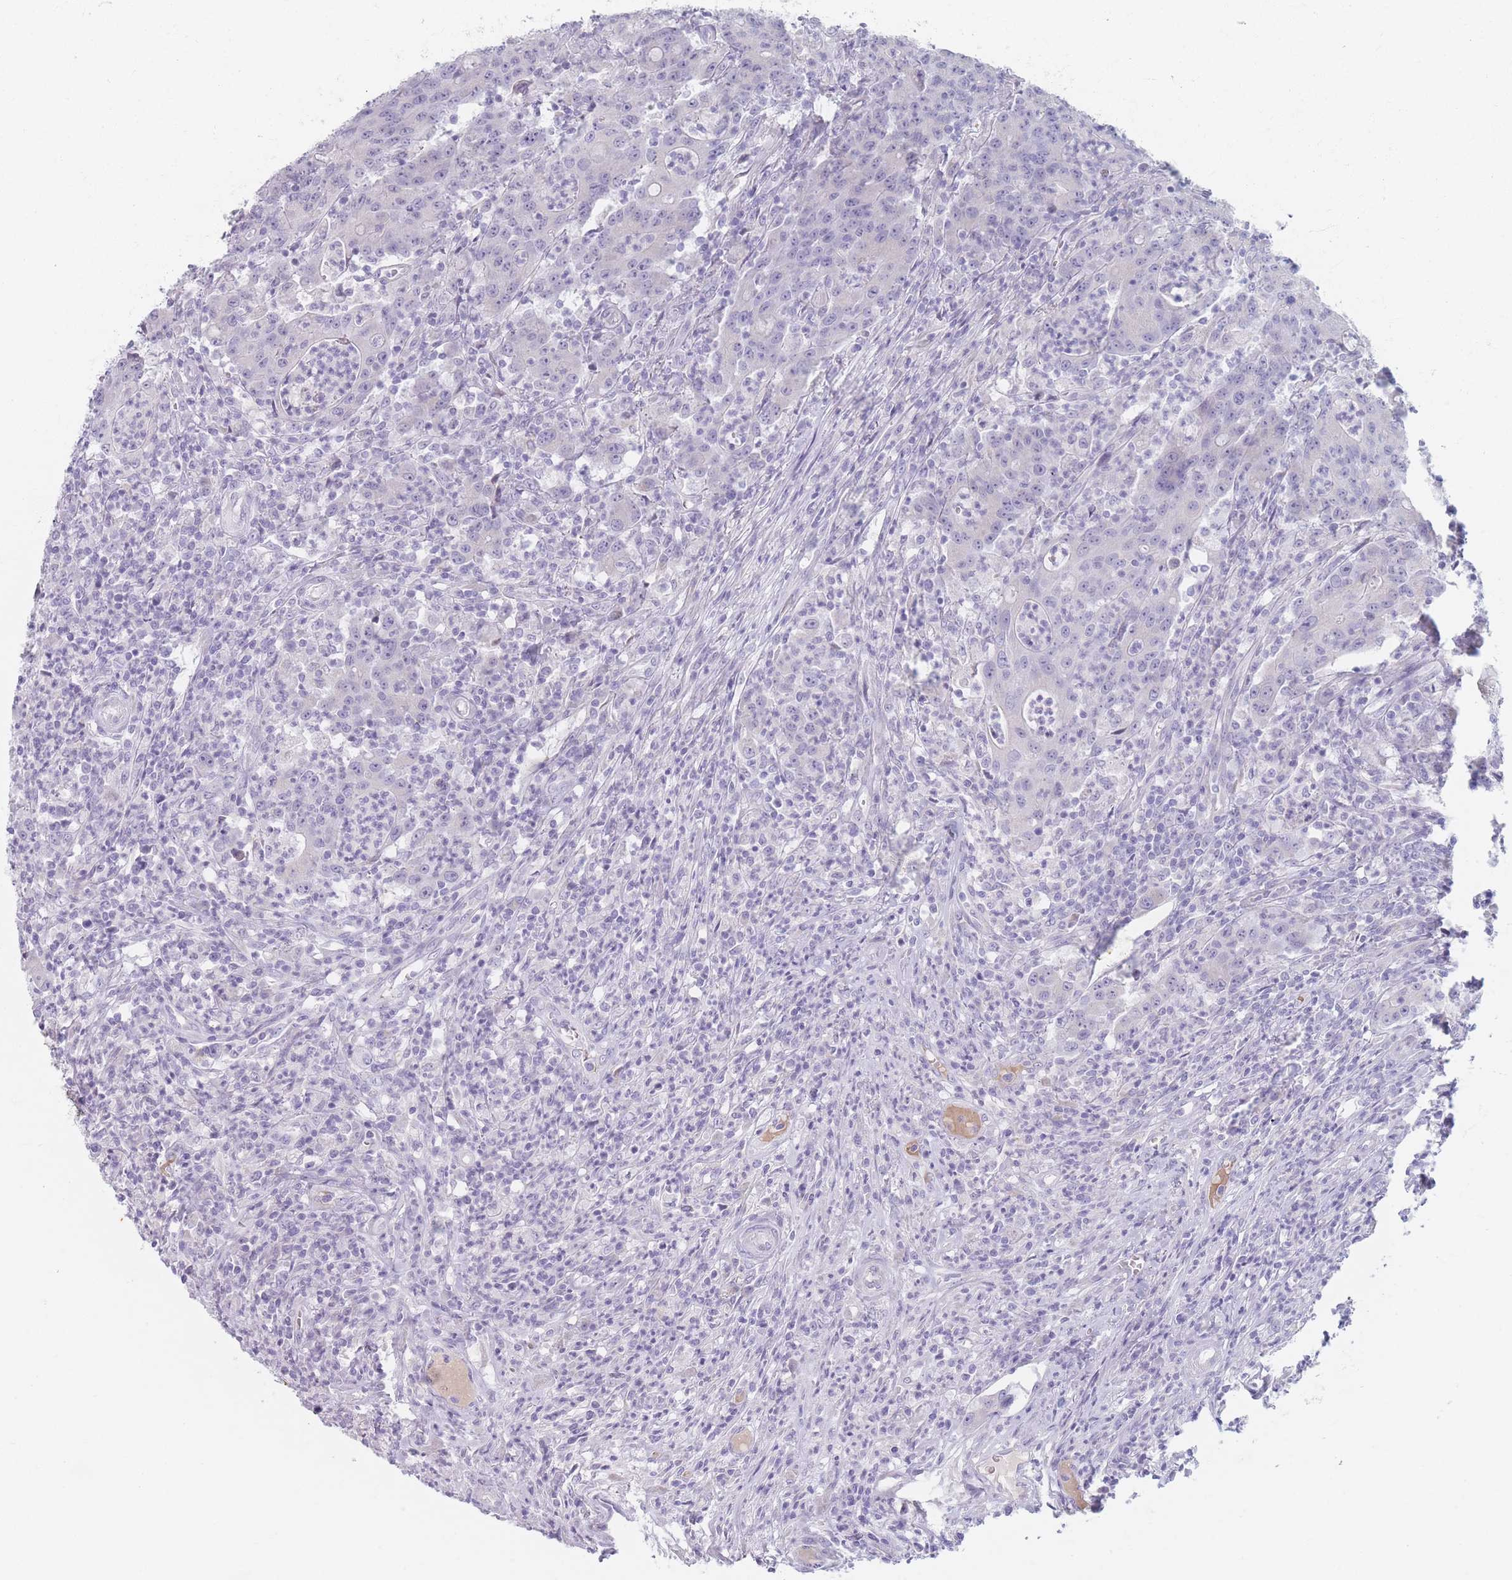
{"staining": {"intensity": "negative", "quantity": "none", "location": "none"}, "tissue": "colorectal cancer", "cell_type": "Tumor cells", "image_type": "cancer", "snomed": [{"axis": "morphology", "description": "Adenocarcinoma, NOS"}, {"axis": "topography", "description": "Colon"}], "caption": "A high-resolution photomicrograph shows IHC staining of colorectal cancer (adenocarcinoma), which reveals no significant positivity in tumor cells. (DAB immunohistochemistry (IHC), high magnification).", "gene": "PIGM", "patient": {"sex": "male", "age": 83}}